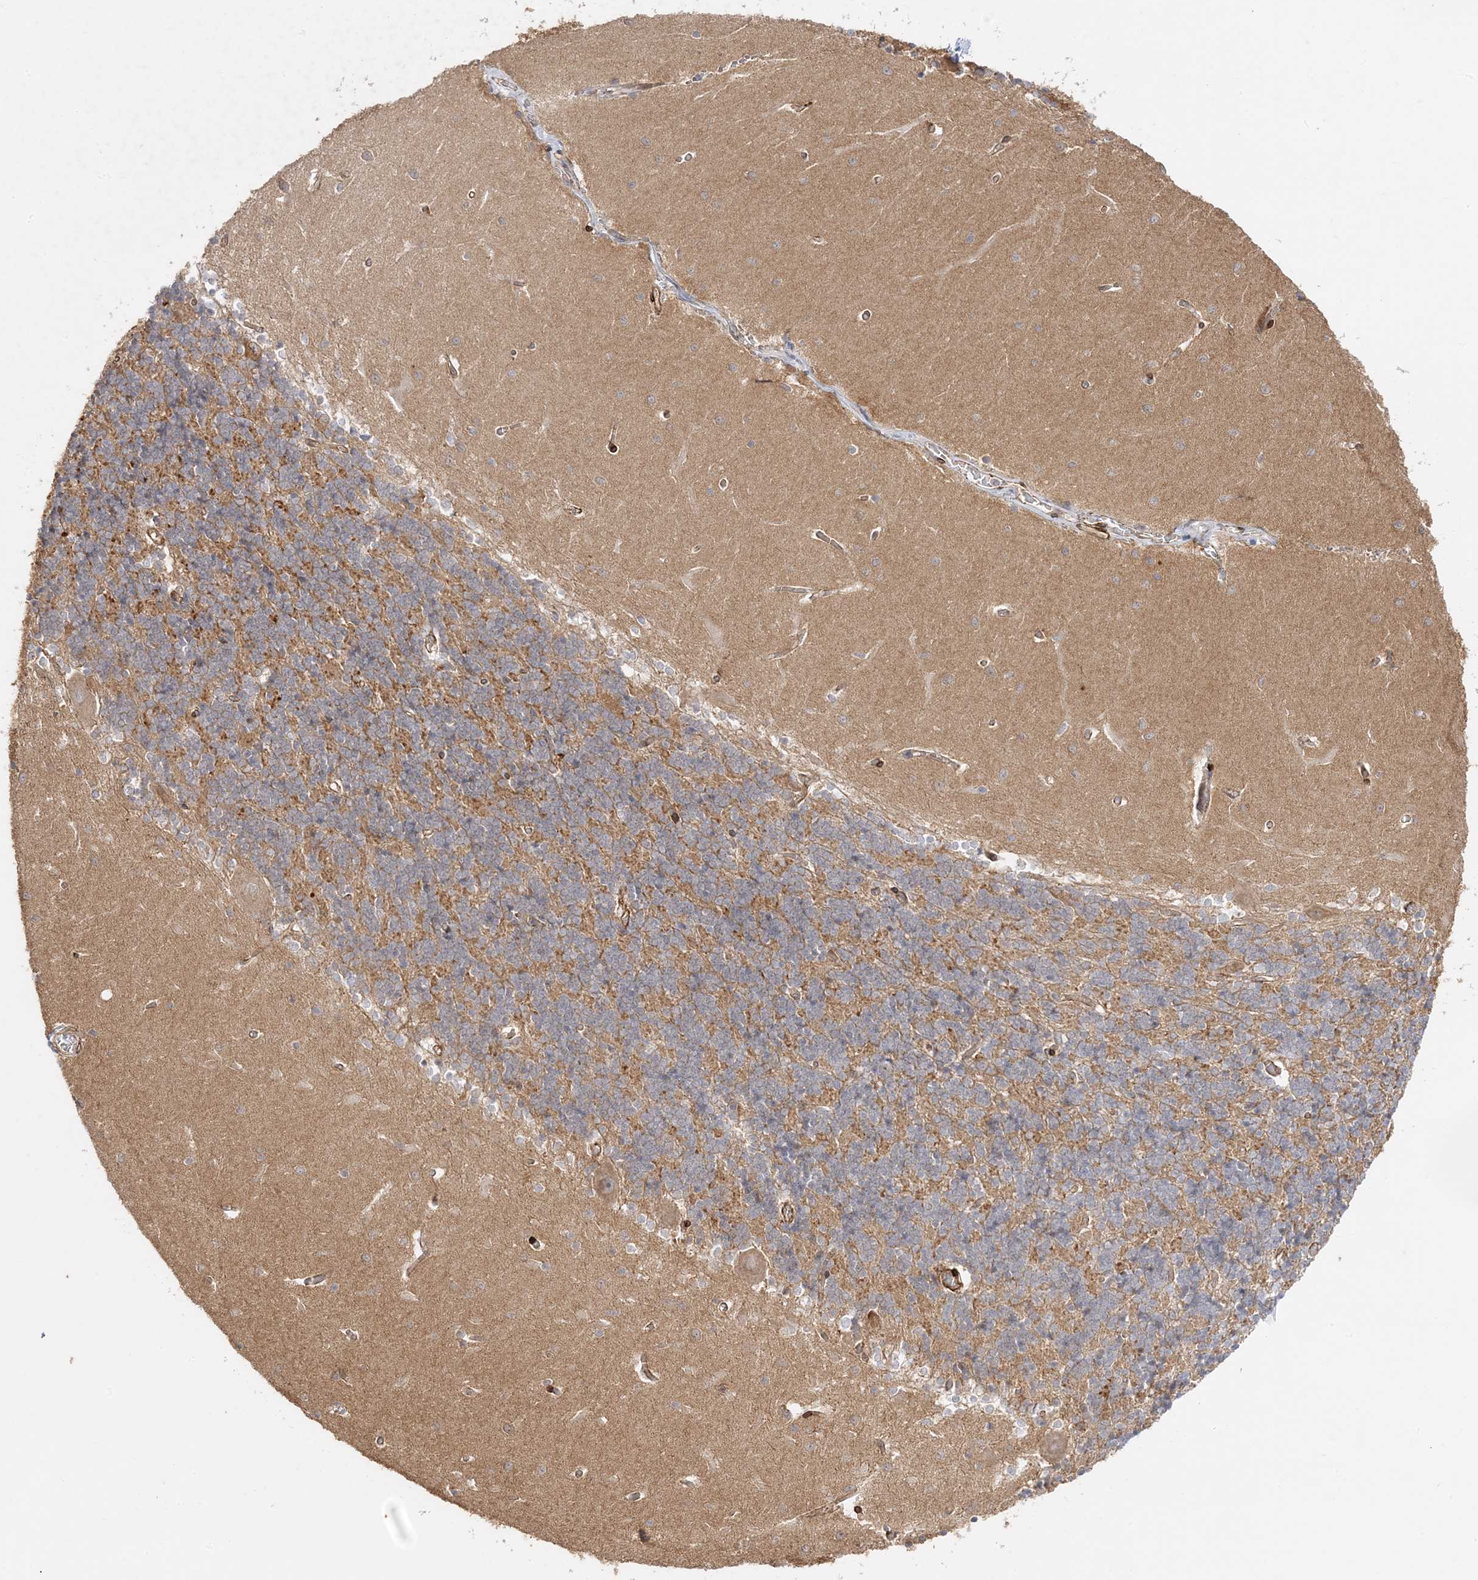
{"staining": {"intensity": "moderate", "quantity": "<25%", "location": "cytoplasmic/membranous"}, "tissue": "cerebellum", "cell_type": "Cells in granular layer", "image_type": "normal", "snomed": [{"axis": "morphology", "description": "Normal tissue, NOS"}, {"axis": "topography", "description": "Cerebellum"}], "caption": "IHC staining of benign cerebellum, which displays low levels of moderate cytoplasmic/membranous positivity in about <25% of cells in granular layer indicating moderate cytoplasmic/membranous protein staining. The staining was performed using DAB (brown) for protein detection and nuclei were counterstained in hematoxylin (blue).", "gene": "C2CD2", "patient": {"sex": "male", "age": 37}}